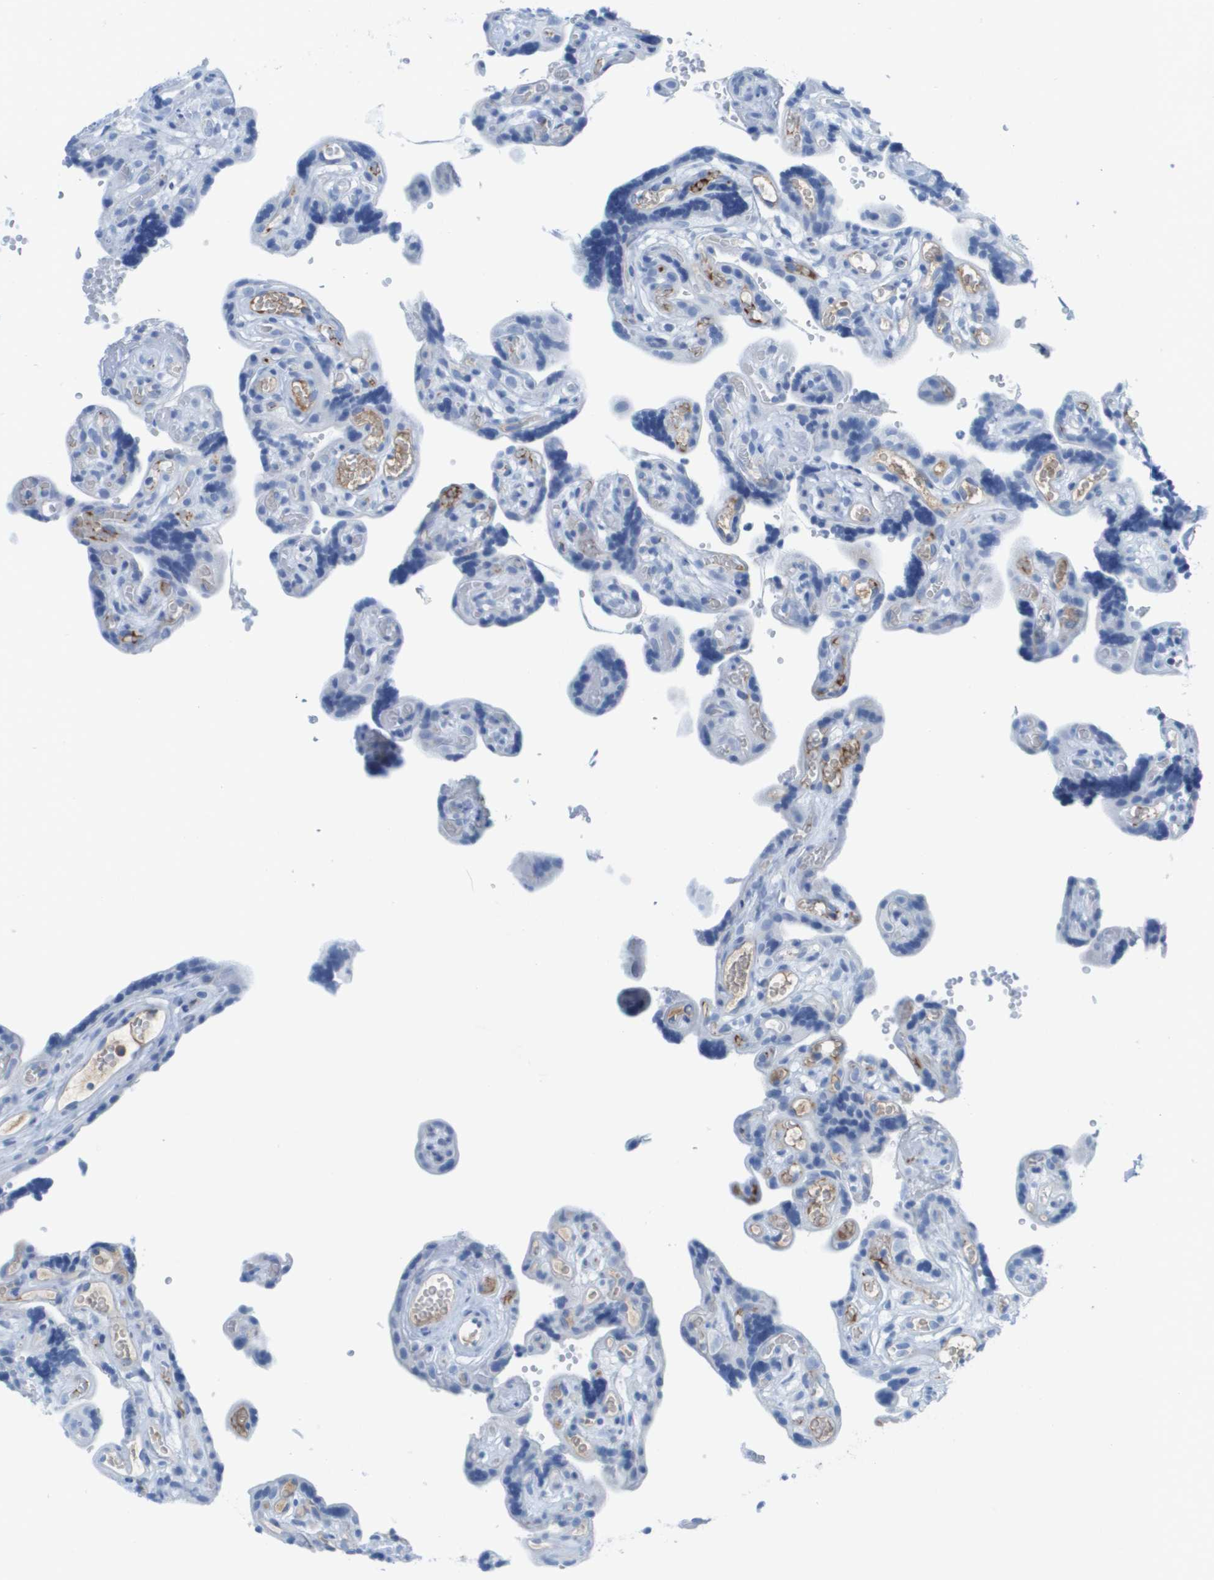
{"staining": {"intensity": "negative", "quantity": "none", "location": "none"}, "tissue": "placenta", "cell_type": "Decidual cells", "image_type": "normal", "snomed": [{"axis": "morphology", "description": "Normal tissue, NOS"}, {"axis": "topography", "description": "Placenta"}], "caption": "Decidual cells are negative for brown protein staining in unremarkable placenta. Nuclei are stained in blue.", "gene": "GPR18", "patient": {"sex": "female", "age": 30}}